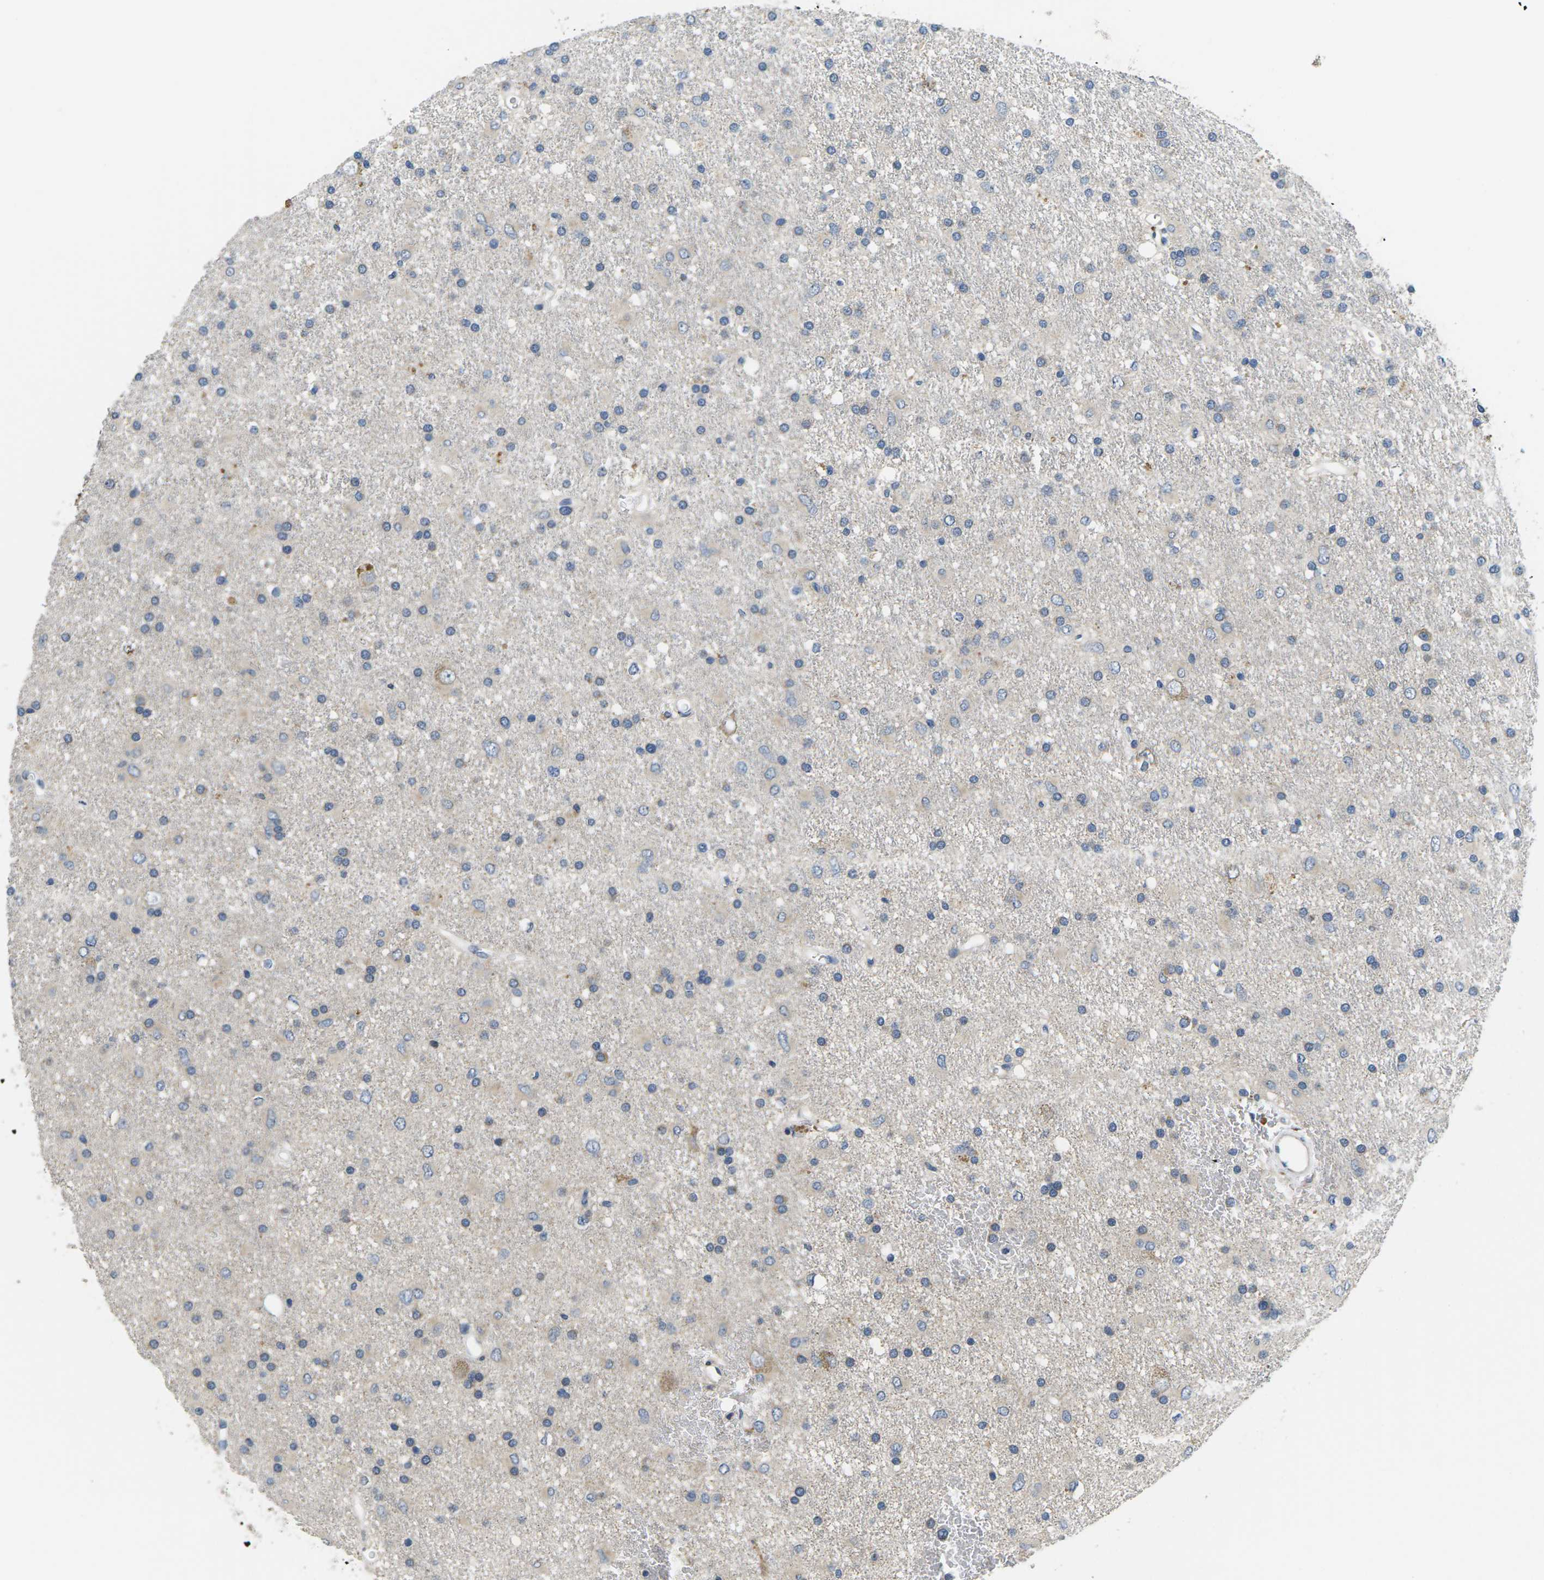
{"staining": {"intensity": "negative", "quantity": "none", "location": "none"}, "tissue": "glioma", "cell_type": "Tumor cells", "image_type": "cancer", "snomed": [{"axis": "morphology", "description": "Glioma, malignant, Low grade"}, {"axis": "topography", "description": "Brain"}], "caption": "Glioma stained for a protein using IHC demonstrates no expression tumor cells.", "gene": "ERGIC3", "patient": {"sex": "male", "age": 77}}